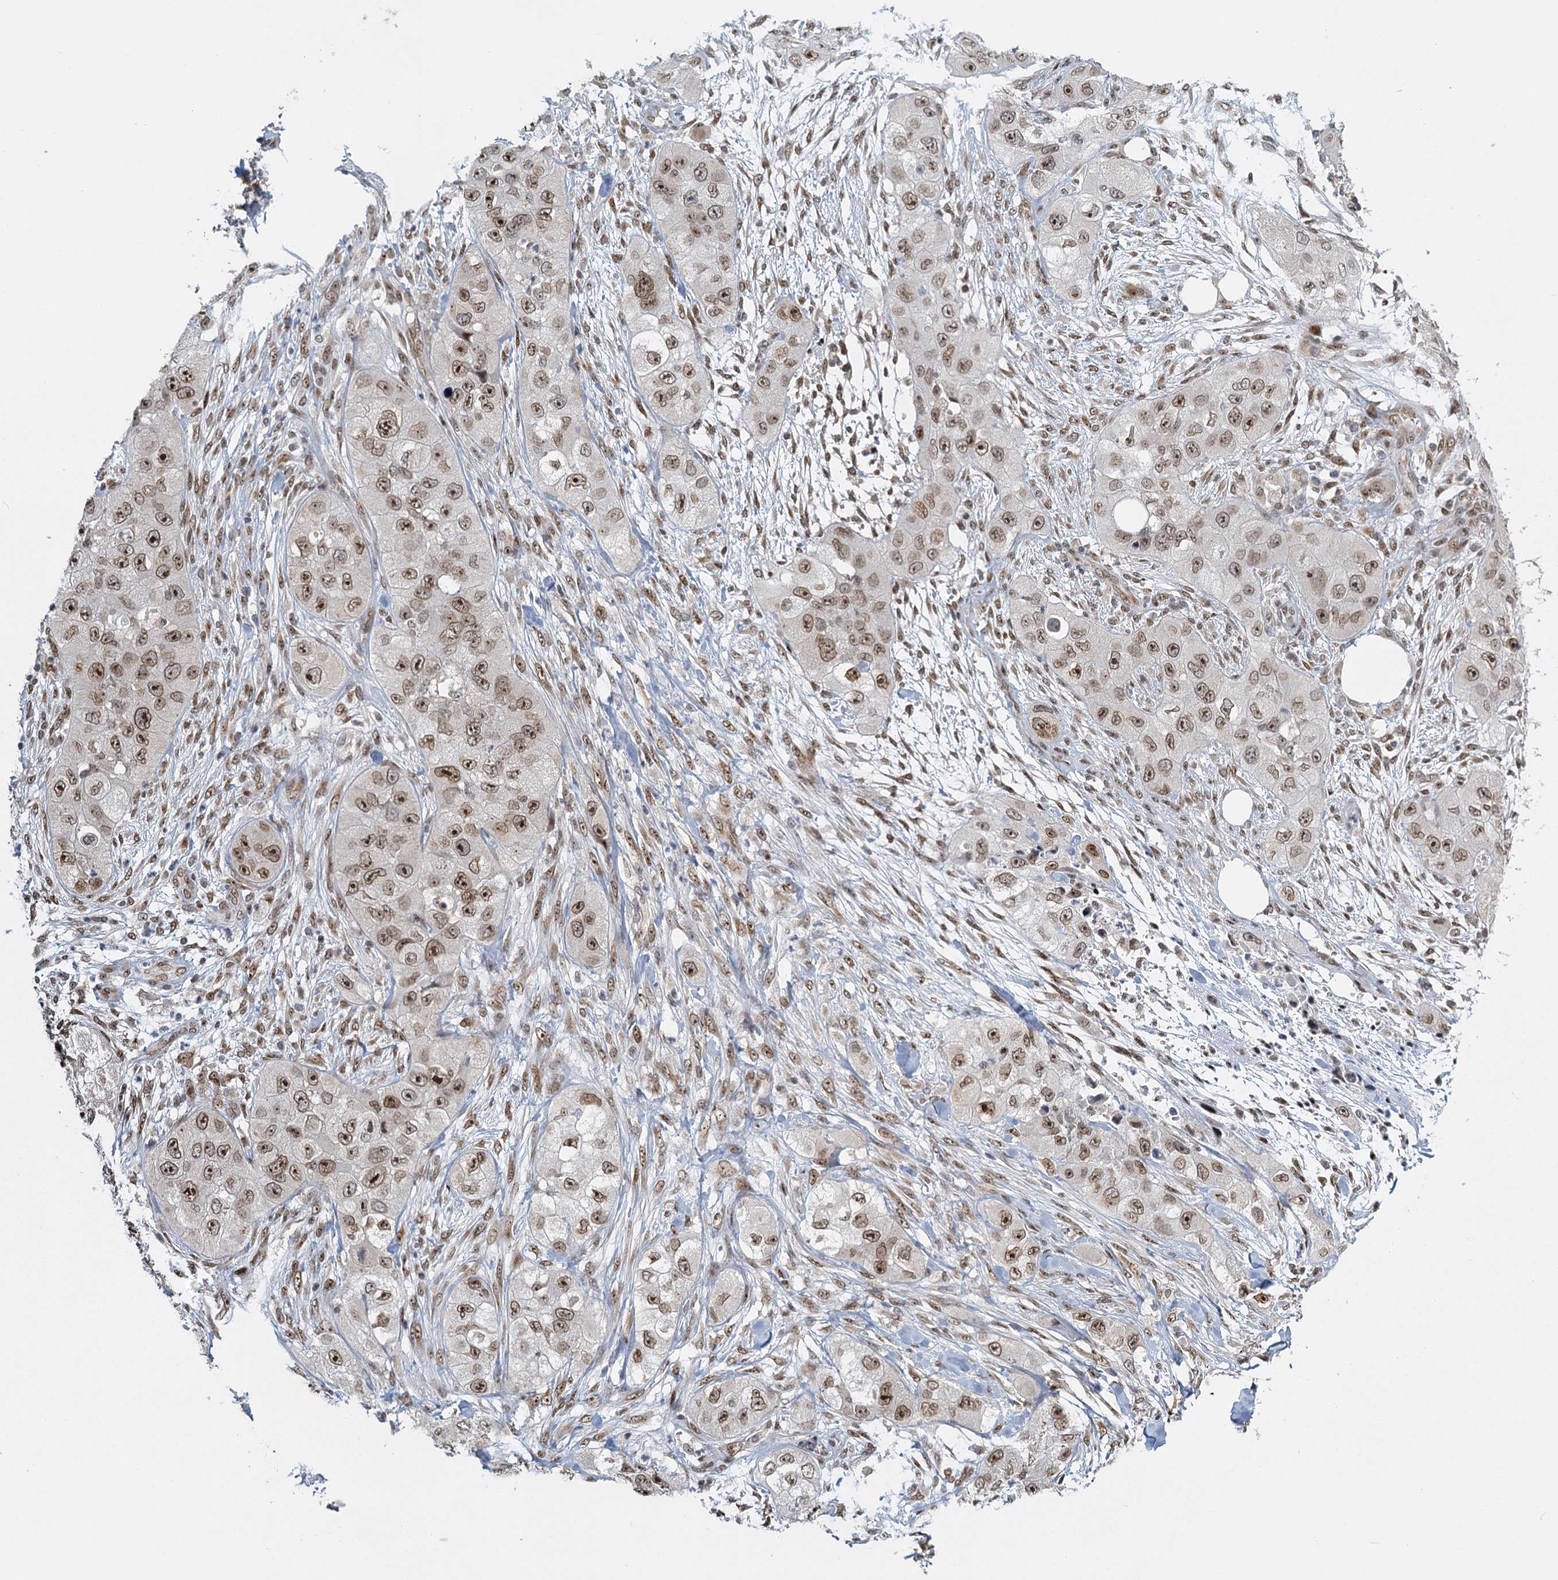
{"staining": {"intensity": "moderate", "quantity": ">75%", "location": "cytoplasmic/membranous,nuclear"}, "tissue": "skin cancer", "cell_type": "Tumor cells", "image_type": "cancer", "snomed": [{"axis": "morphology", "description": "Squamous cell carcinoma, NOS"}, {"axis": "topography", "description": "Skin"}, {"axis": "topography", "description": "Subcutis"}], "caption": "Skin cancer (squamous cell carcinoma) was stained to show a protein in brown. There is medium levels of moderate cytoplasmic/membranous and nuclear positivity in approximately >75% of tumor cells. The staining was performed using DAB to visualize the protein expression in brown, while the nuclei were stained in blue with hematoxylin (Magnification: 20x).", "gene": "TREX1", "patient": {"sex": "male", "age": 73}}